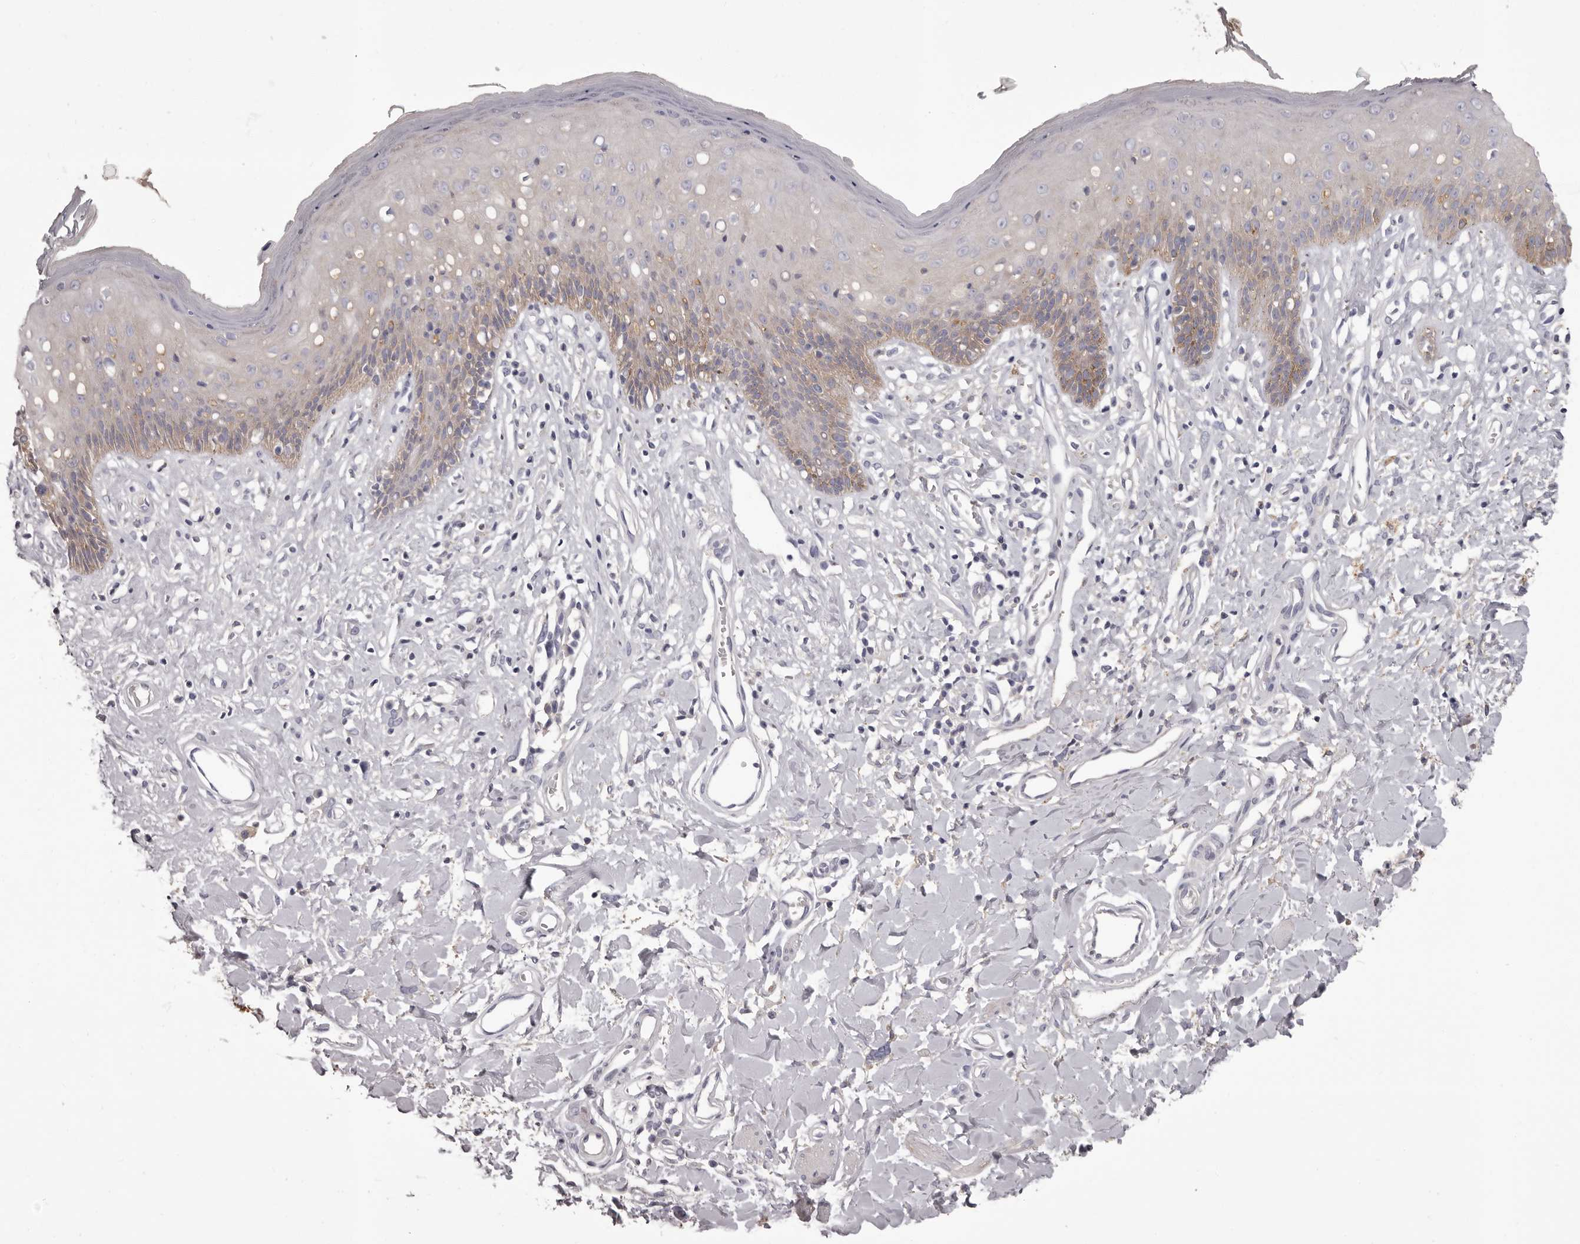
{"staining": {"intensity": "weak", "quantity": "<25%", "location": "cytoplasmic/membranous"}, "tissue": "skin", "cell_type": "Epidermal cells", "image_type": "normal", "snomed": [{"axis": "morphology", "description": "Normal tissue, NOS"}, {"axis": "morphology", "description": "Squamous cell carcinoma, NOS"}, {"axis": "topography", "description": "Vulva"}], "caption": "Benign skin was stained to show a protein in brown. There is no significant staining in epidermal cells. Nuclei are stained in blue.", "gene": "APEH", "patient": {"sex": "female", "age": 85}}